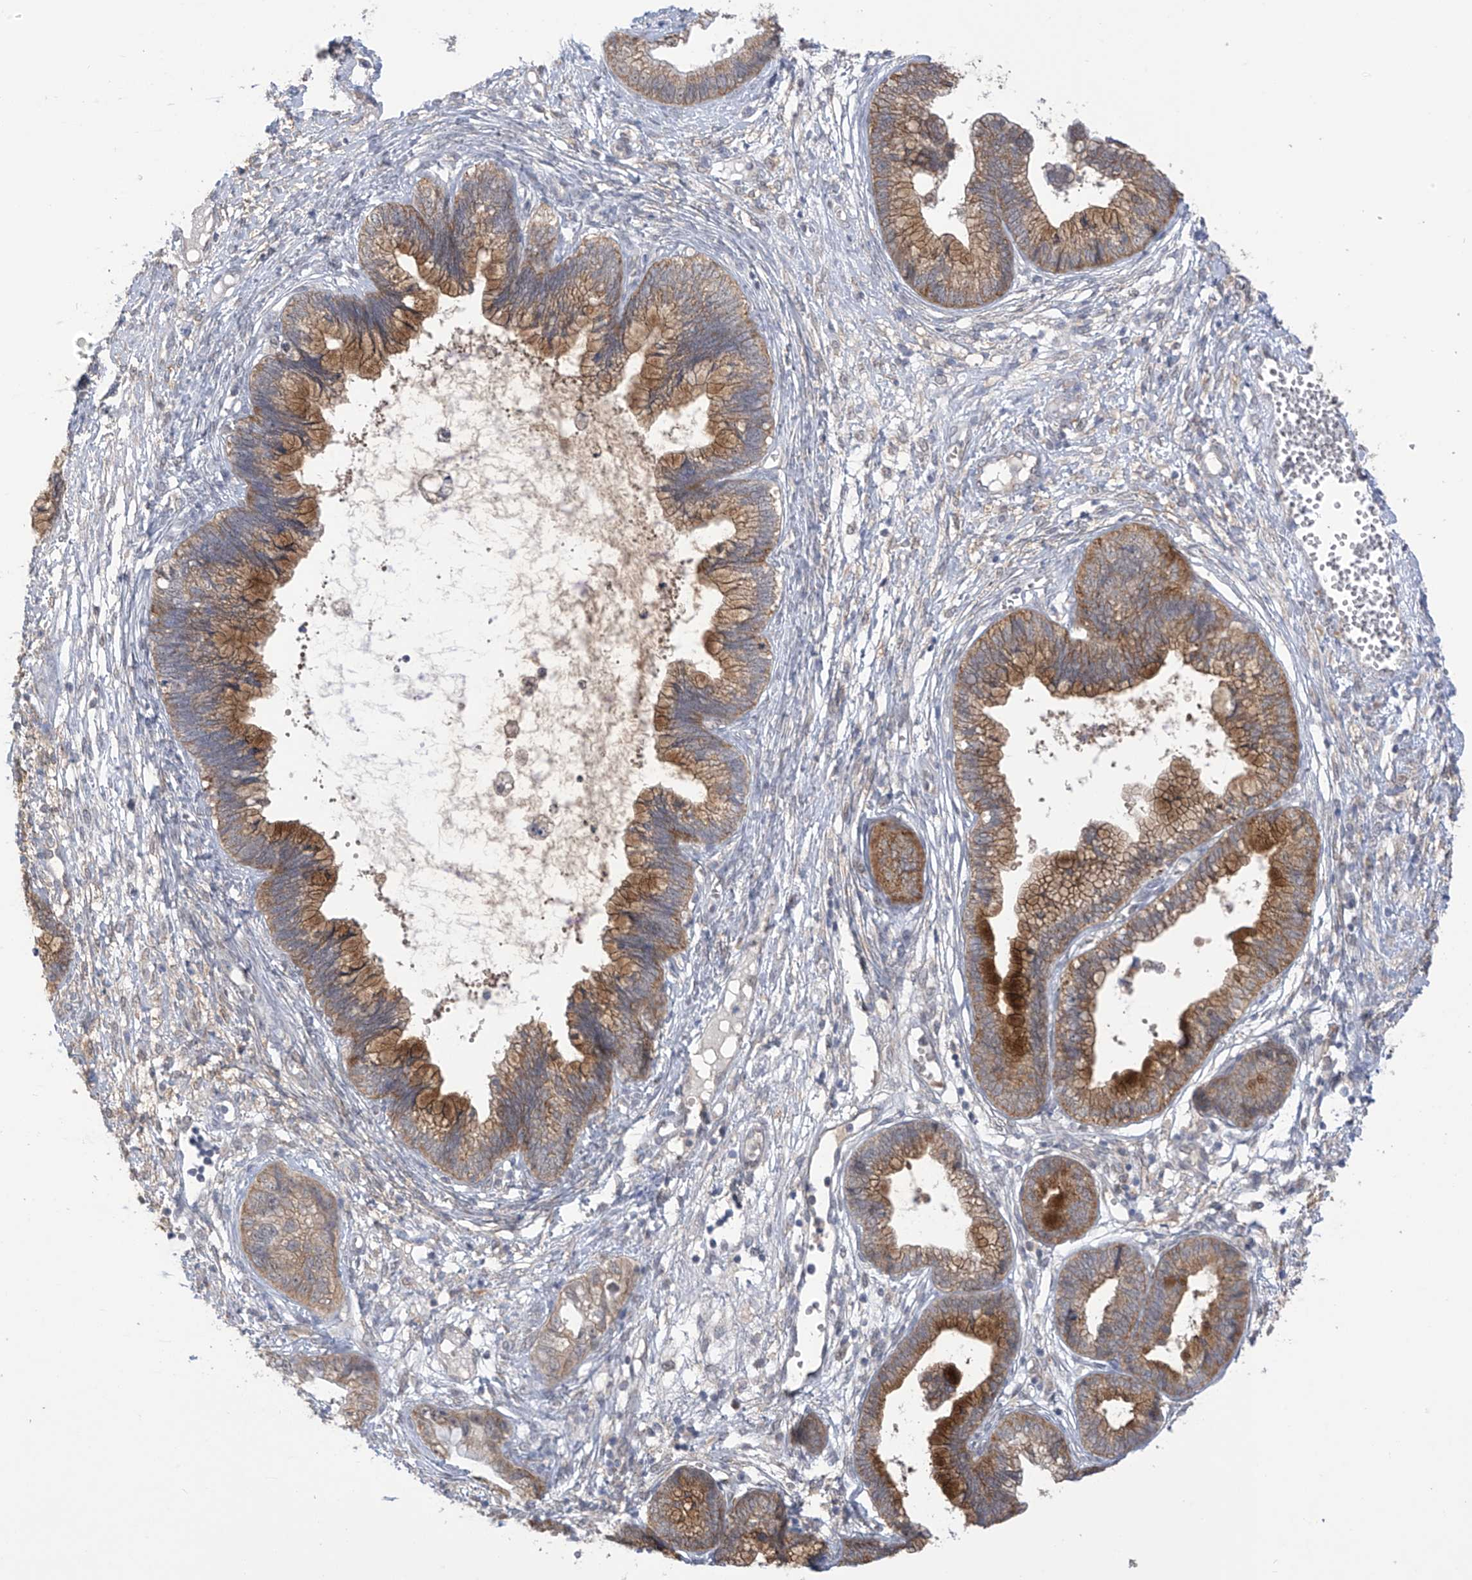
{"staining": {"intensity": "moderate", "quantity": ">75%", "location": "cytoplasmic/membranous"}, "tissue": "cervical cancer", "cell_type": "Tumor cells", "image_type": "cancer", "snomed": [{"axis": "morphology", "description": "Adenocarcinoma, NOS"}, {"axis": "topography", "description": "Cervix"}], "caption": "Human cervical cancer (adenocarcinoma) stained with a brown dye reveals moderate cytoplasmic/membranous positive expression in about >75% of tumor cells.", "gene": "KIAA1522", "patient": {"sex": "female", "age": 44}}